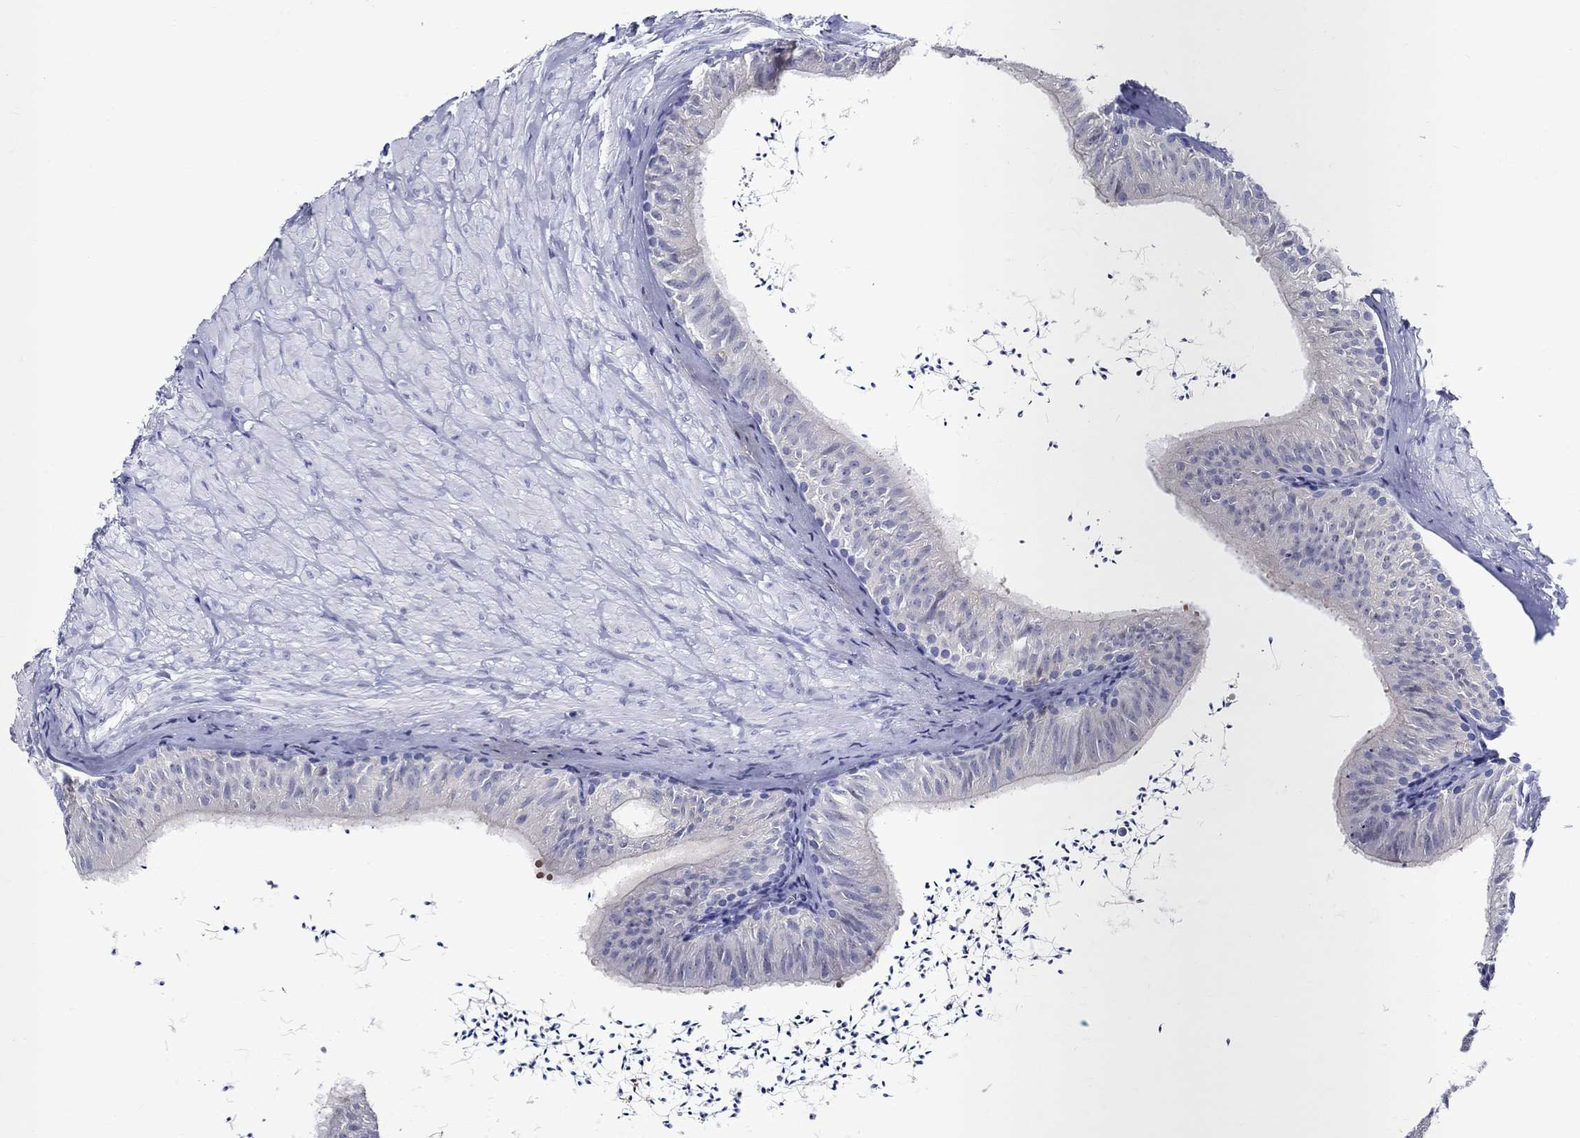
{"staining": {"intensity": "moderate", "quantity": "<25%", "location": "cytoplasmic/membranous"}, "tissue": "epididymis", "cell_type": "Glandular cells", "image_type": "normal", "snomed": [{"axis": "morphology", "description": "Normal tissue, NOS"}, {"axis": "topography", "description": "Epididymis"}], "caption": "This histopathology image reveals immunohistochemistry (IHC) staining of normal human epididymis, with low moderate cytoplasmic/membranous staining in approximately <25% of glandular cells.", "gene": "BSPRY", "patient": {"sex": "male", "age": 32}}